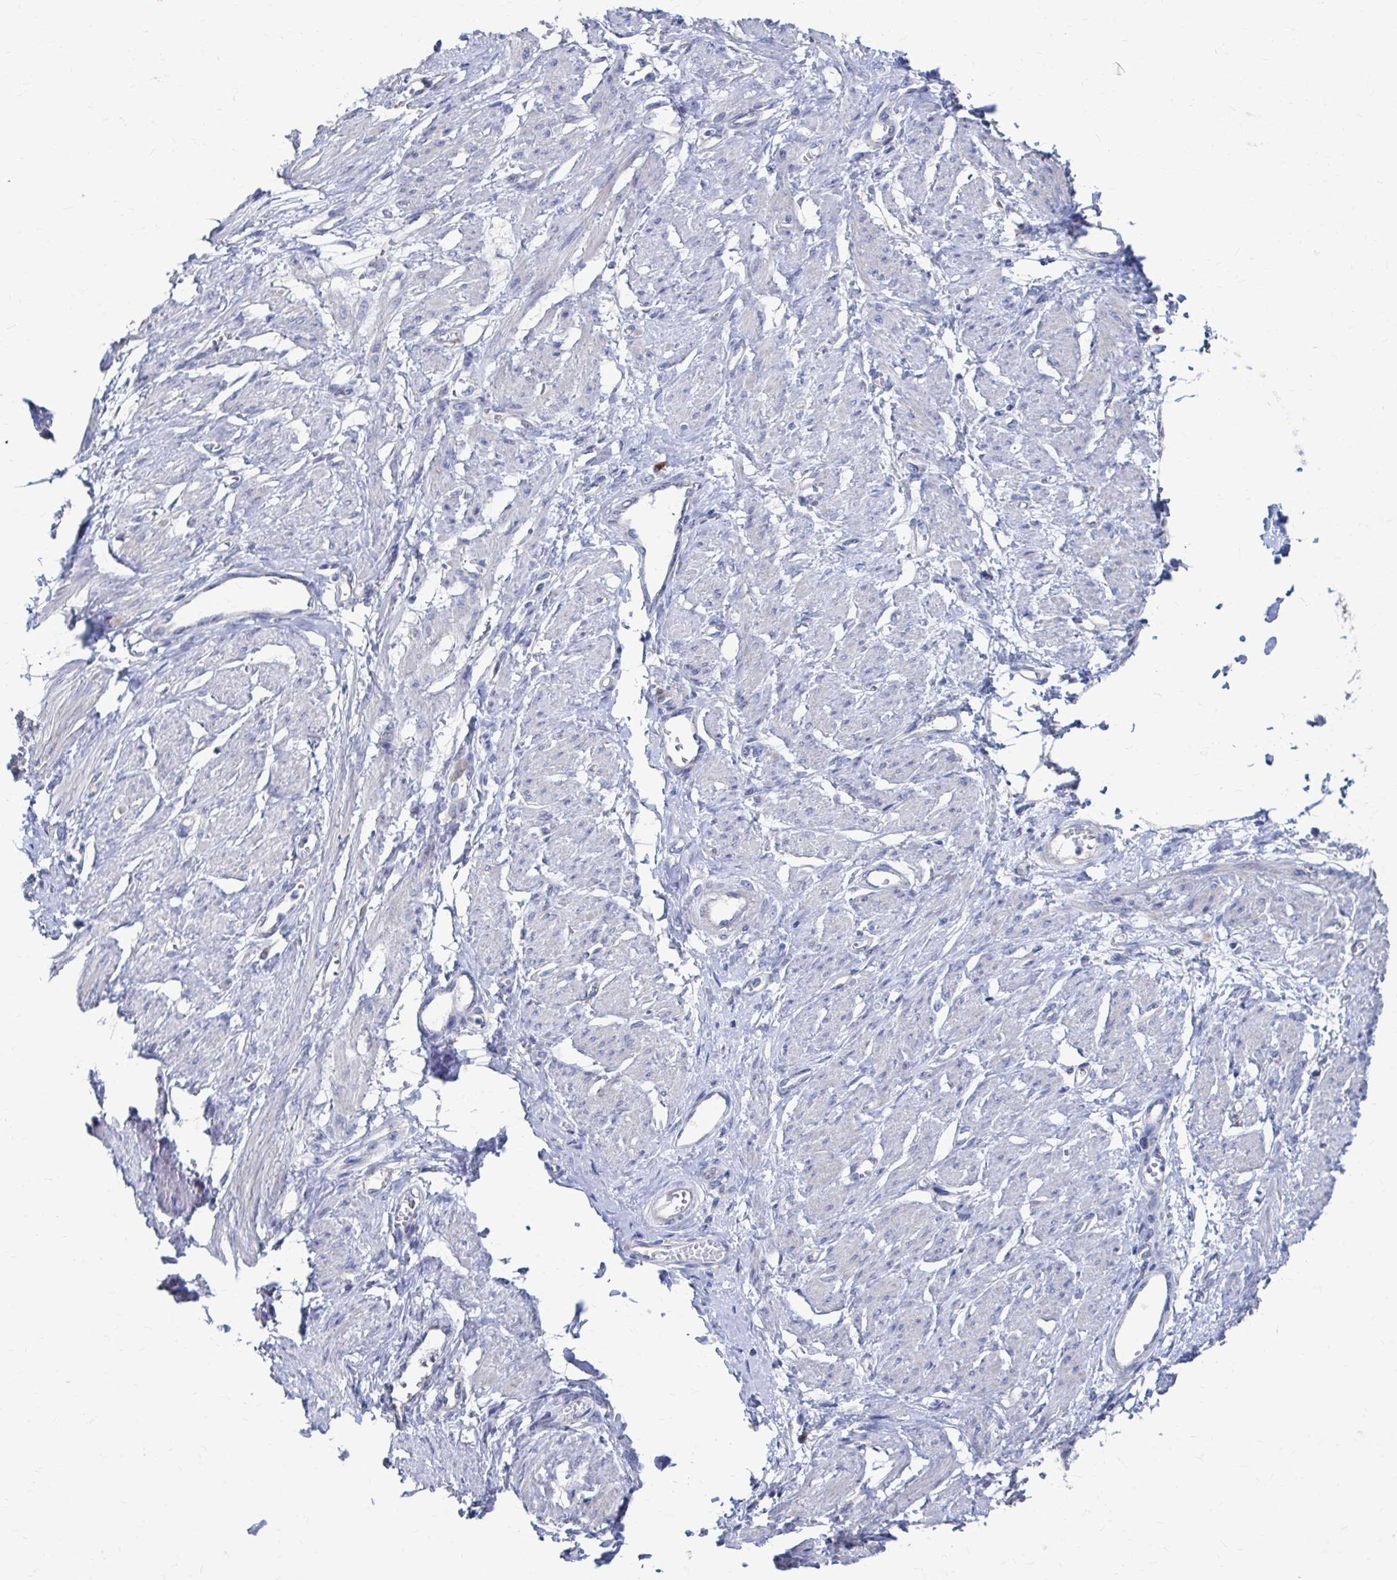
{"staining": {"intensity": "negative", "quantity": "none", "location": "none"}, "tissue": "smooth muscle", "cell_type": "Smooth muscle cells", "image_type": "normal", "snomed": [{"axis": "morphology", "description": "Normal tissue, NOS"}, {"axis": "topography", "description": "Smooth muscle"}, {"axis": "topography", "description": "Uterus"}], "caption": "Smooth muscle cells are negative for brown protein staining in unremarkable smooth muscle. (DAB (3,3'-diaminobenzidine) immunohistochemistry (IHC) visualized using brightfield microscopy, high magnification).", "gene": "PLEKHG7", "patient": {"sex": "female", "age": 39}}